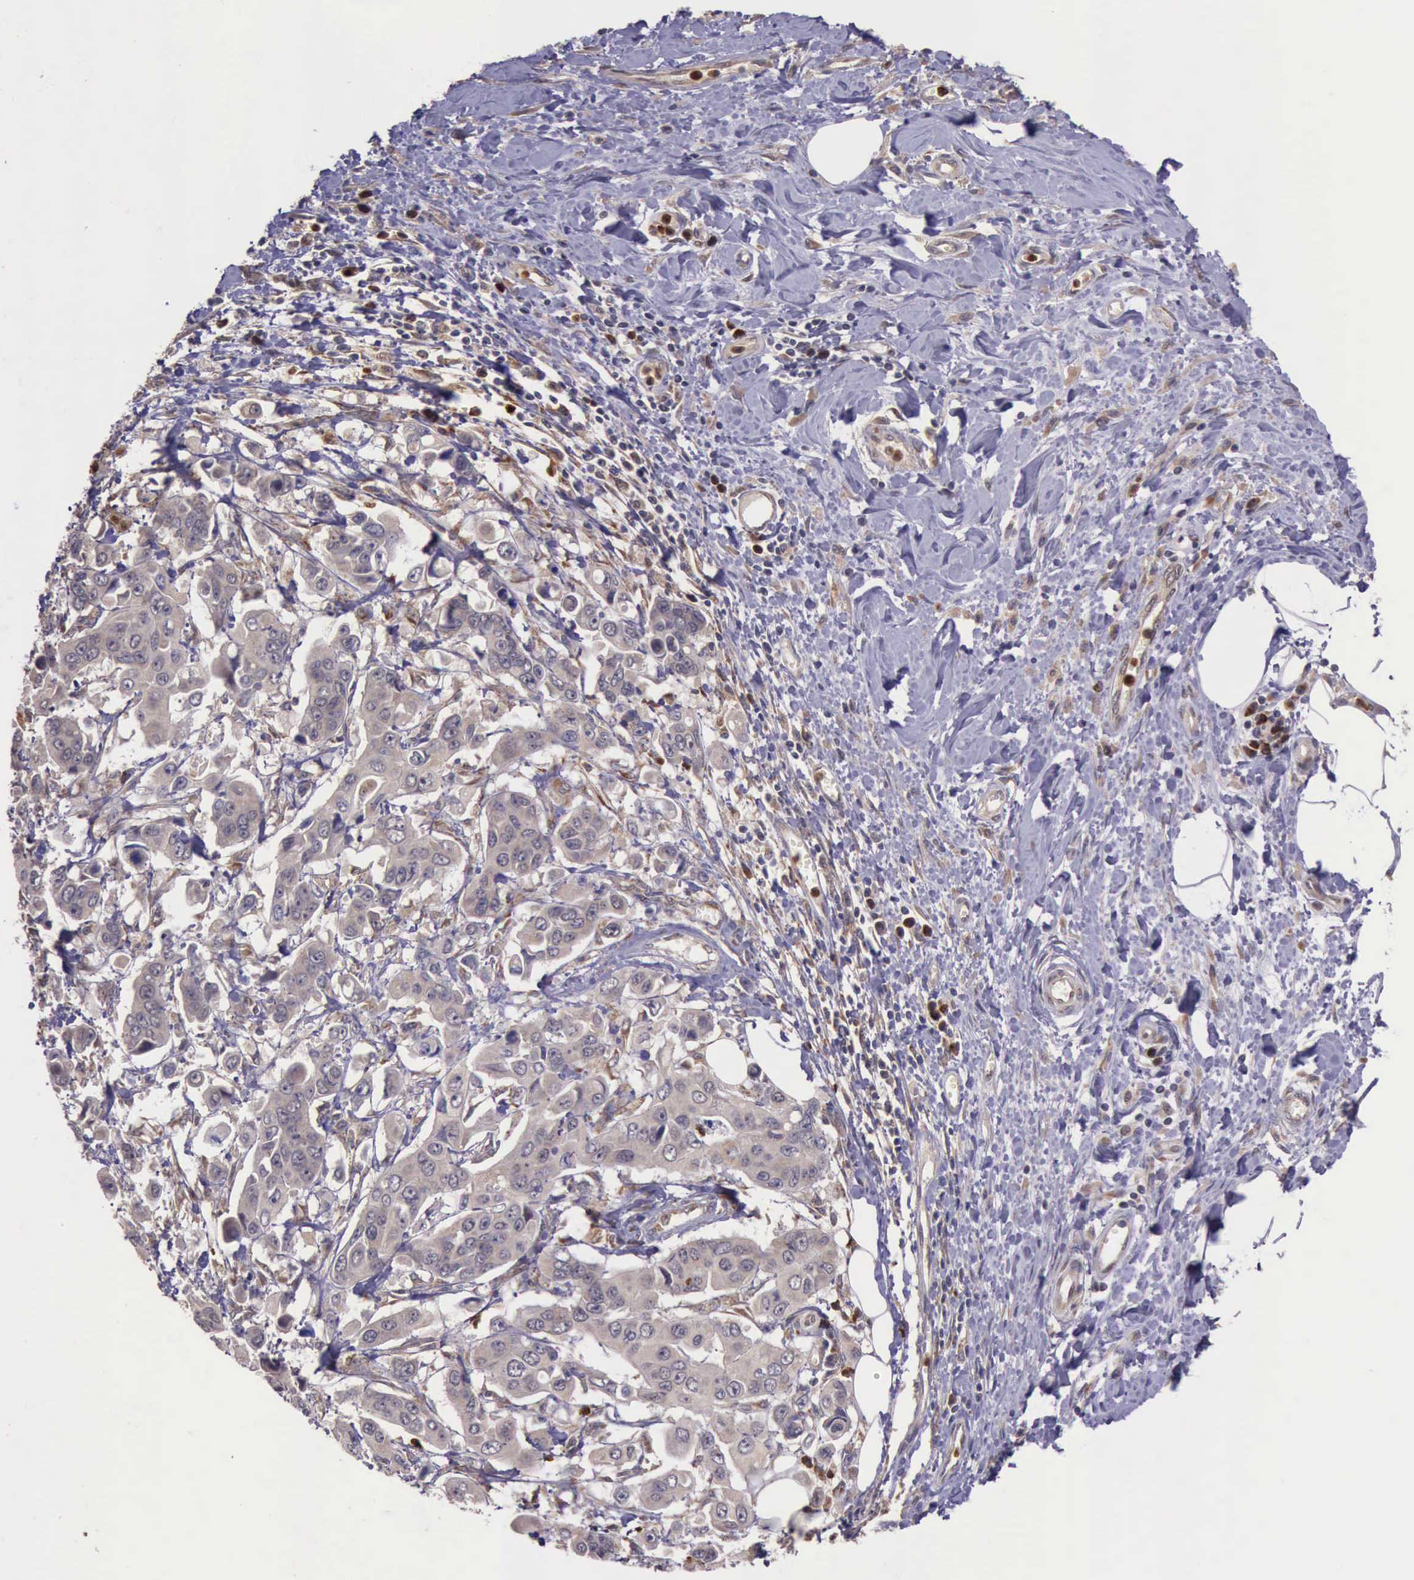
{"staining": {"intensity": "weak", "quantity": "25%-75%", "location": "cytoplasmic/membranous"}, "tissue": "stomach cancer", "cell_type": "Tumor cells", "image_type": "cancer", "snomed": [{"axis": "morphology", "description": "Adenocarcinoma, NOS"}, {"axis": "topography", "description": "Stomach, upper"}], "caption": "Approximately 25%-75% of tumor cells in stomach cancer (adenocarcinoma) show weak cytoplasmic/membranous protein positivity as visualized by brown immunohistochemical staining.", "gene": "ARMCX3", "patient": {"sex": "male", "age": 80}}